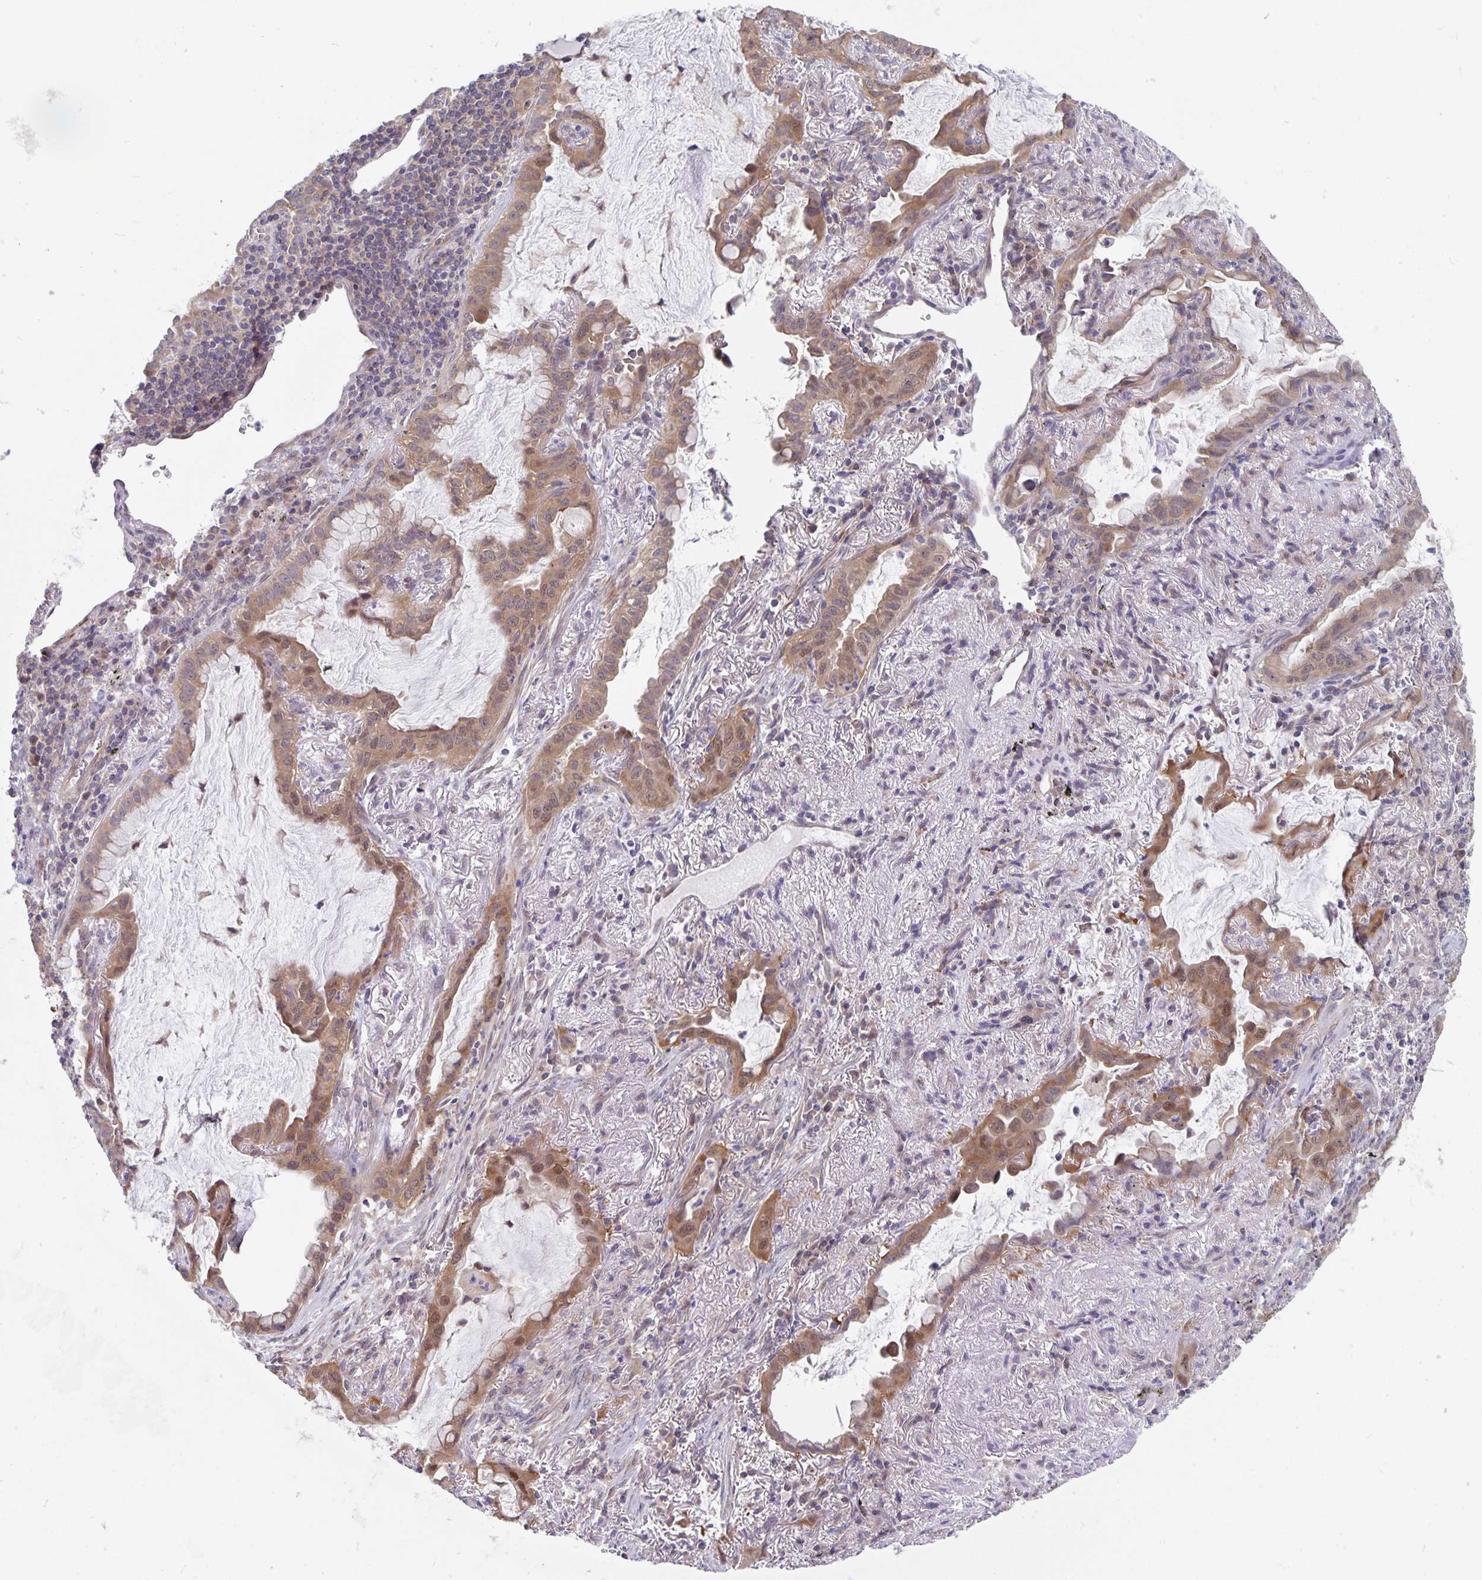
{"staining": {"intensity": "moderate", "quantity": ">75%", "location": "cytoplasmic/membranous,nuclear"}, "tissue": "lung cancer", "cell_type": "Tumor cells", "image_type": "cancer", "snomed": [{"axis": "morphology", "description": "Adenocarcinoma, NOS"}, {"axis": "topography", "description": "Lung"}], "caption": "Immunohistochemical staining of lung adenocarcinoma shows moderate cytoplasmic/membranous and nuclear protein positivity in approximately >75% of tumor cells.", "gene": "BAG6", "patient": {"sex": "male", "age": 65}}